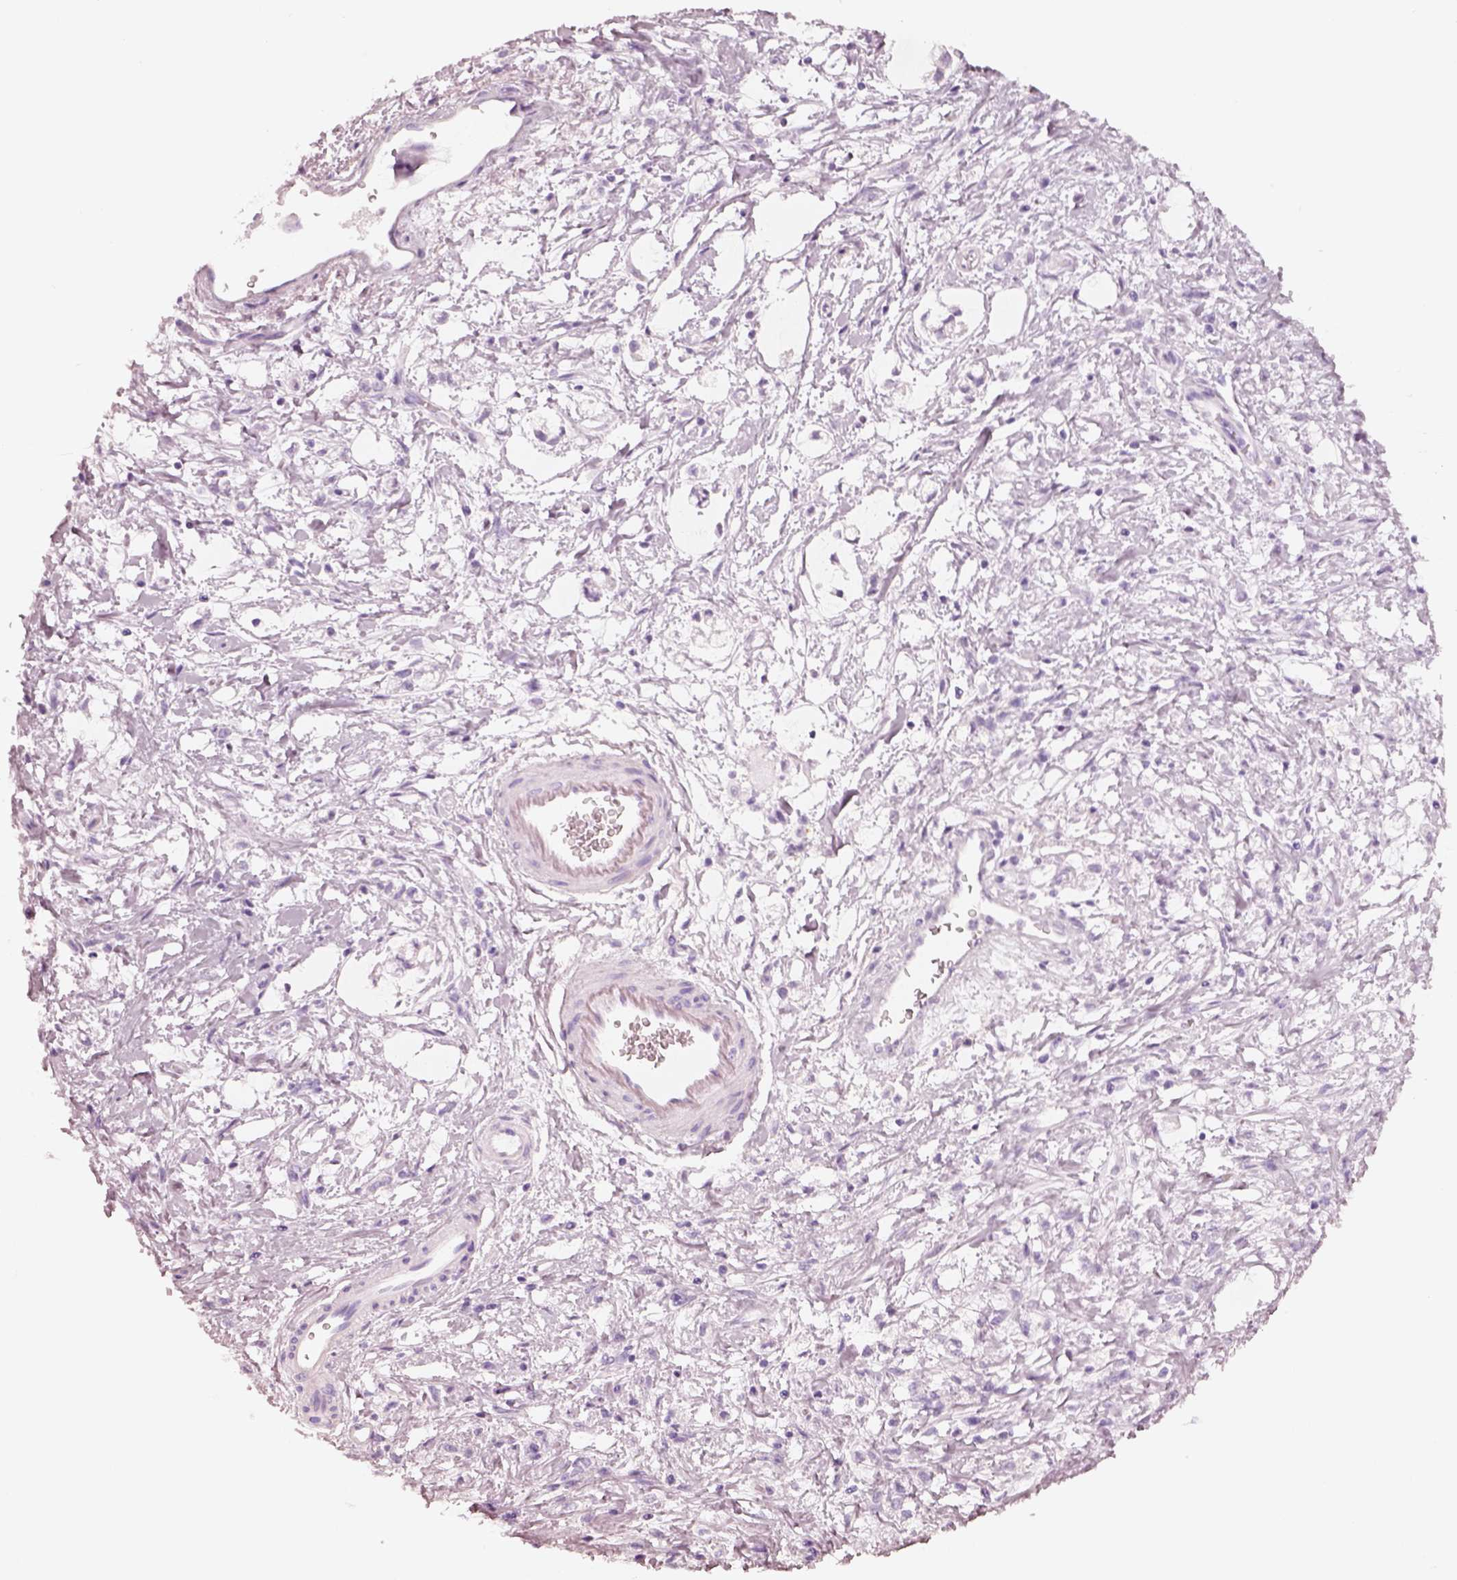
{"staining": {"intensity": "negative", "quantity": "none", "location": "none"}, "tissue": "stomach cancer", "cell_type": "Tumor cells", "image_type": "cancer", "snomed": [{"axis": "morphology", "description": "Adenocarcinoma, NOS"}, {"axis": "topography", "description": "Stomach"}], "caption": "Photomicrograph shows no significant protein positivity in tumor cells of stomach cancer.", "gene": "R3HDML", "patient": {"sex": "female", "age": 60}}